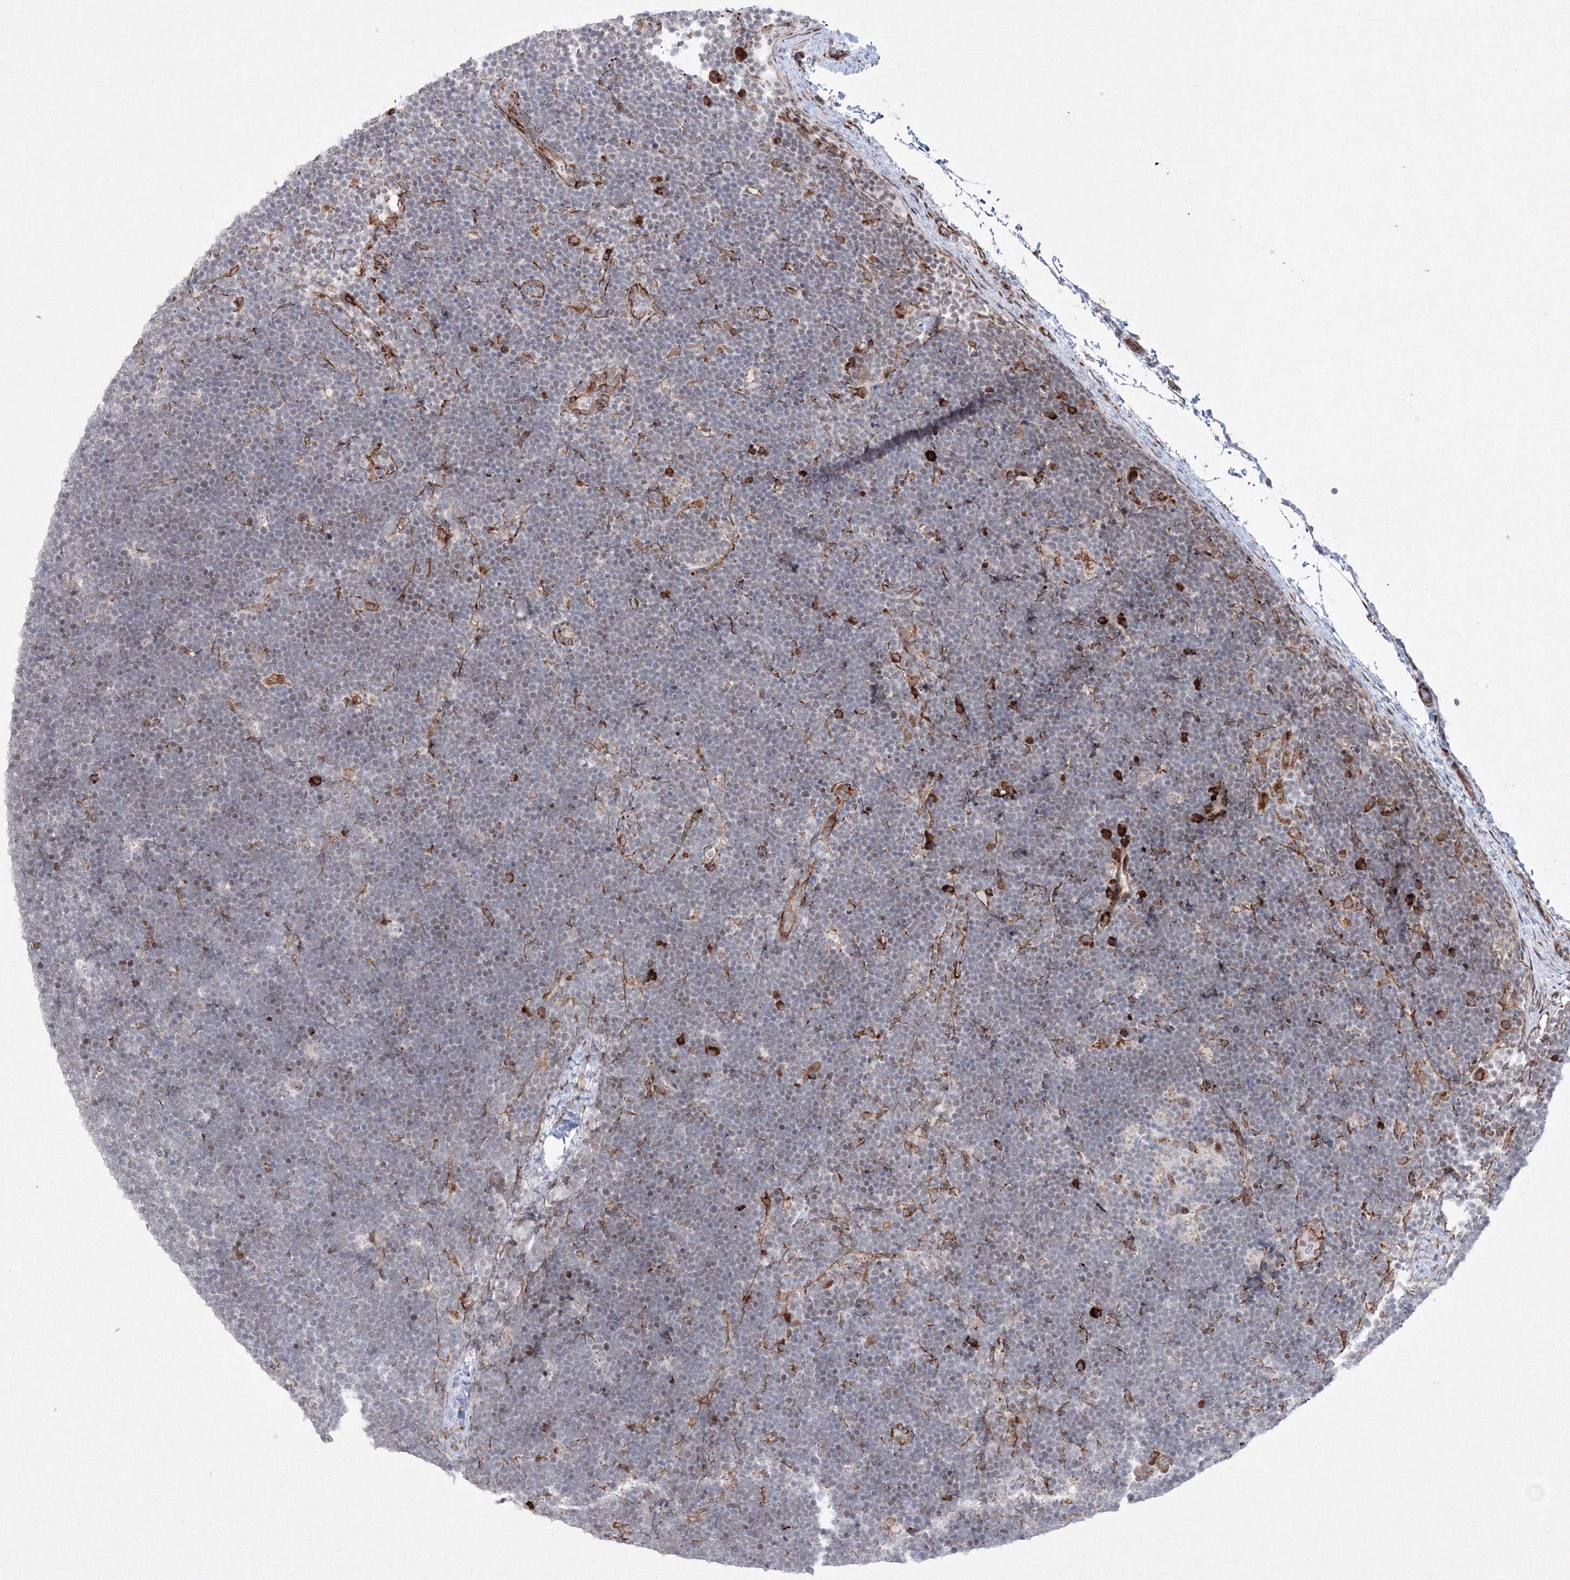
{"staining": {"intensity": "negative", "quantity": "none", "location": "none"}, "tissue": "lymphoma", "cell_type": "Tumor cells", "image_type": "cancer", "snomed": [{"axis": "morphology", "description": "Malignant lymphoma, non-Hodgkin's type, High grade"}, {"axis": "topography", "description": "Lymph node"}], "caption": "An IHC image of lymphoma is shown. There is no staining in tumor cells of lymphoma.", "gene": "EFCAB12", "patient": {"sex": "male", "age": 13}}